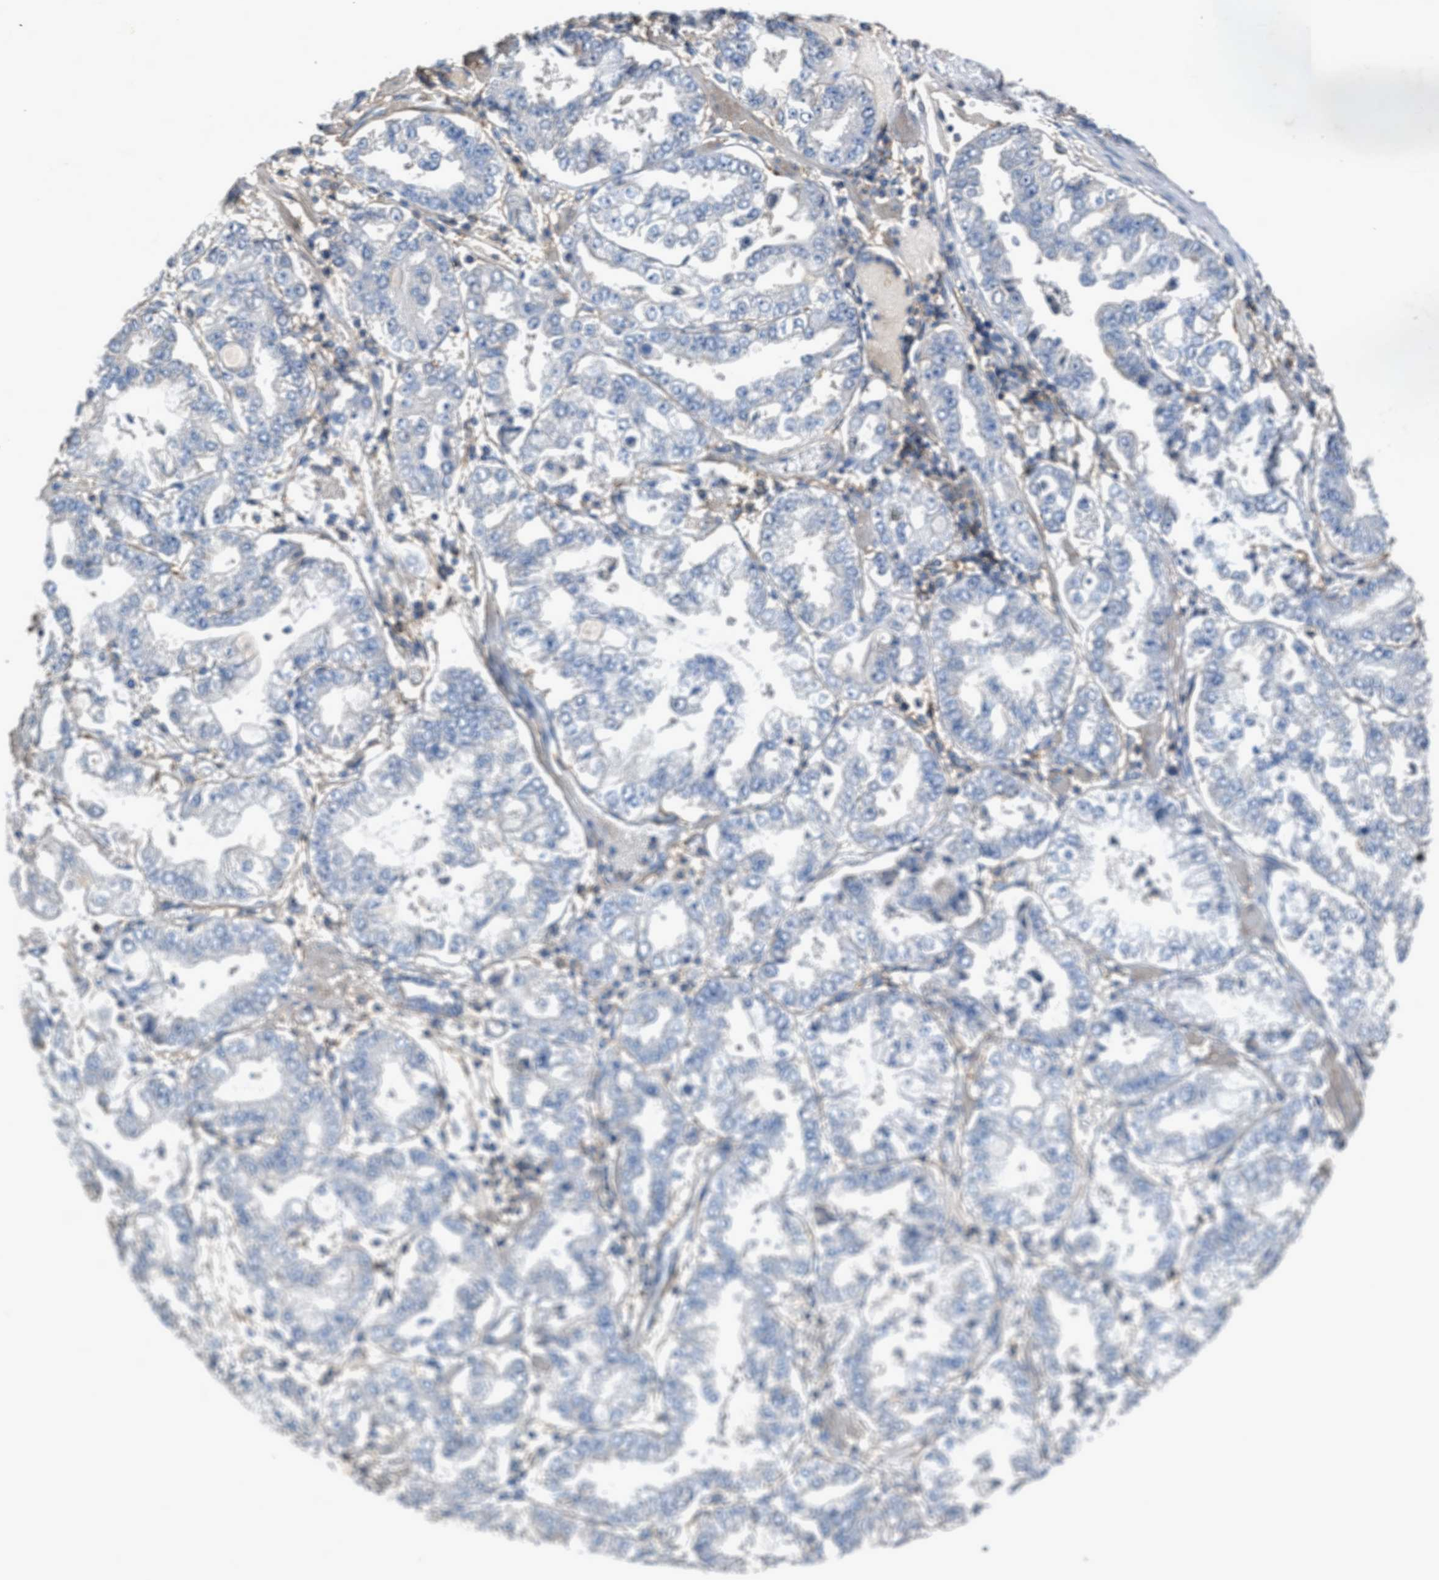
{"staining": {"intensity": "negative", "quantity": "none", "location": "none"}, "tissue": "stomach cancer", "cell_type": "Tumor cells", "image_type": "cancer", "snomed": [{"axis": "morphology", "description": "Adenocarcinoma, NOS"}, {"axis": "topography", "description": "Stomach"}], "caption": "Immunohistochemistry (IHC) of stomach cancer shows no expression in tumor cells.", "gene": "OR51E1", "patient": {"sex": "male", "age": 76}}